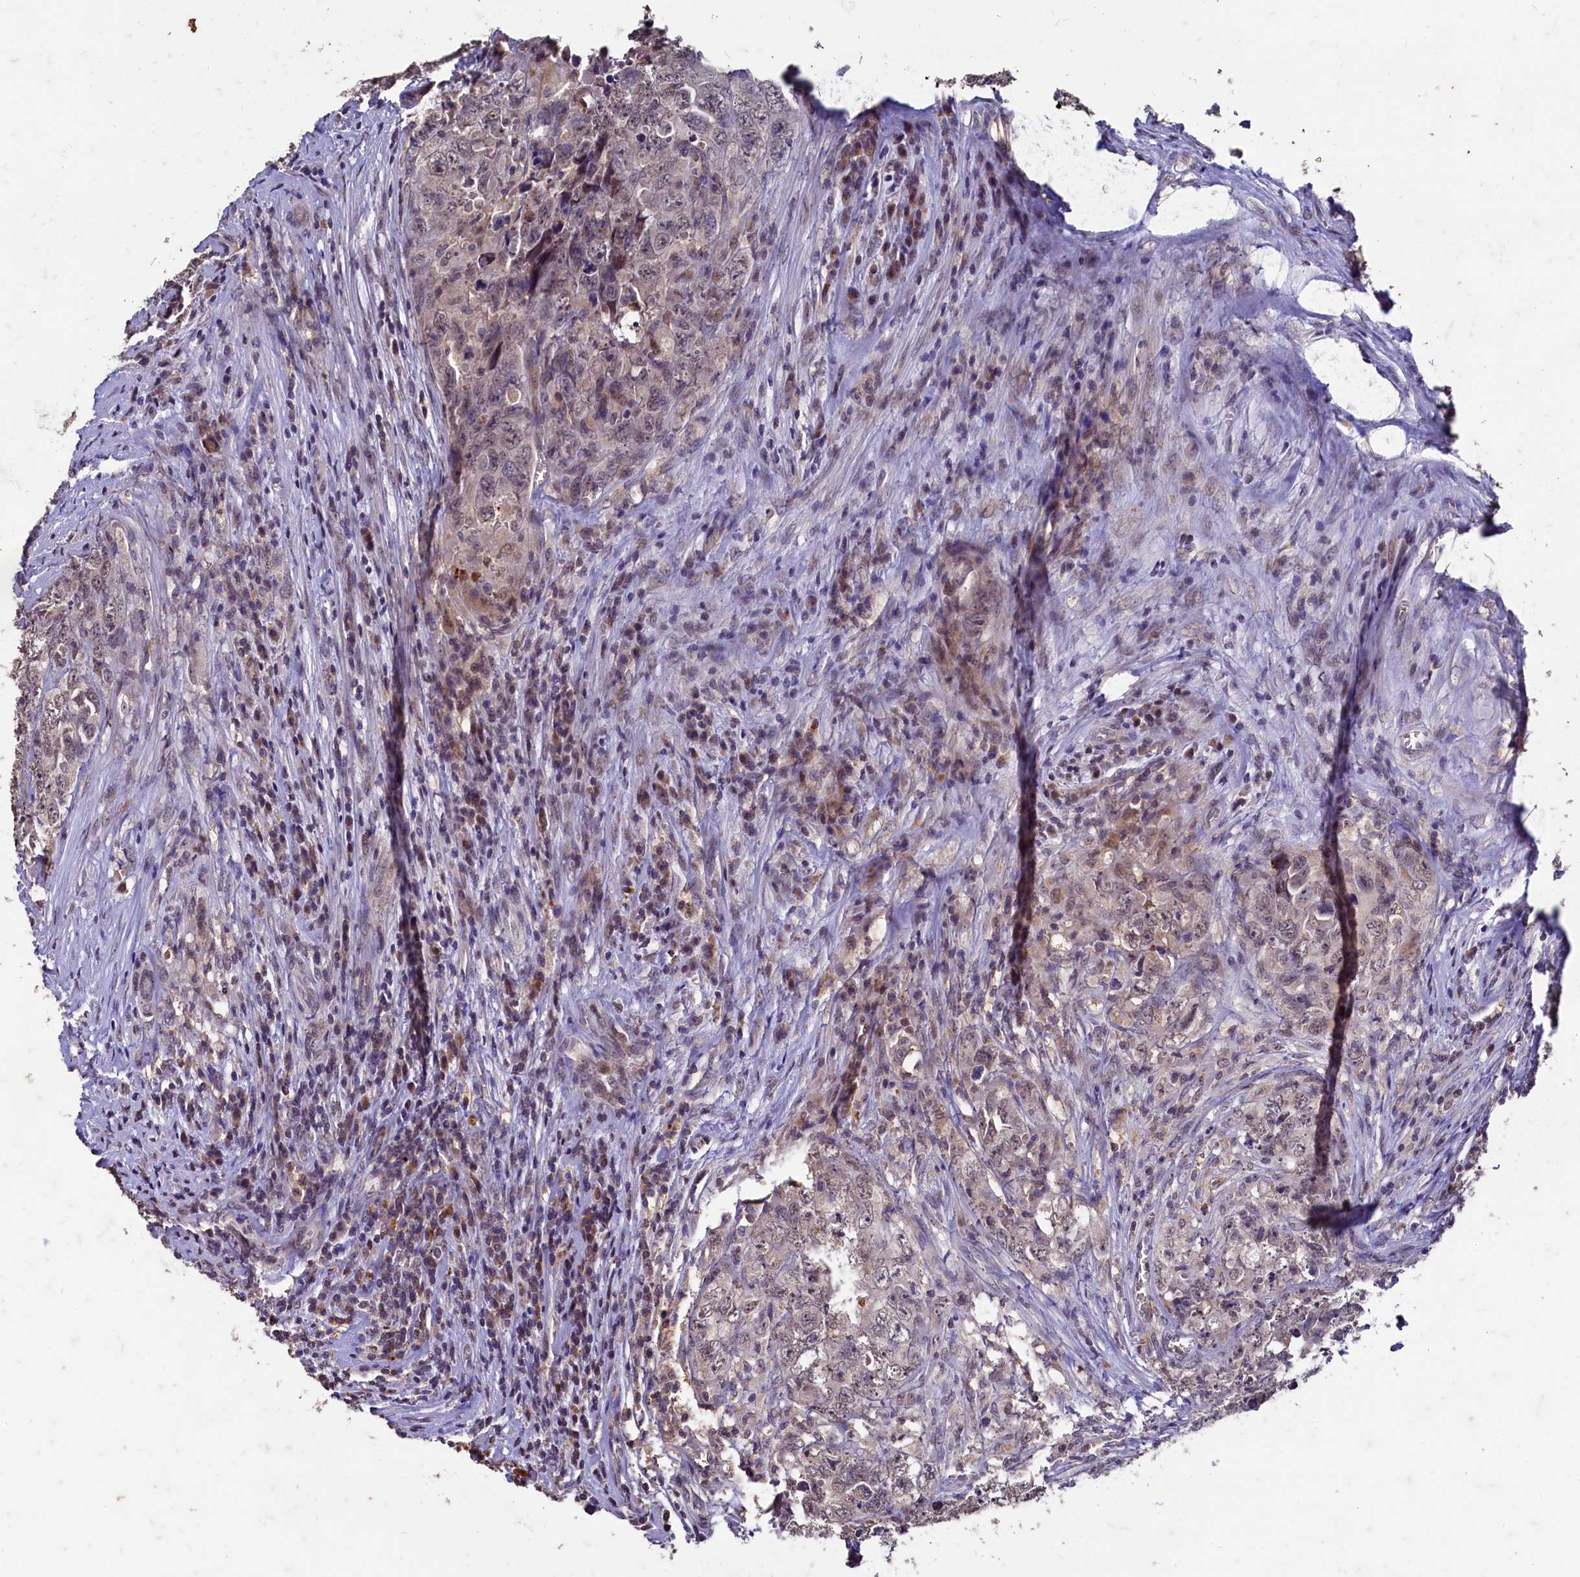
{"staining": {"intensity": "weak", "quantity": "25%-75%", "location": "nuclear"}, "tissue": "testis cancer", "cell_type": "Tumor cells", "image_type": "cancer", "snomed": [{"axis": "morphology", "description": "Seminoma, NOS"}, {"axis": "morphology", "description": "Carcinoma, Embryonal, NOS"}, {"axis": "topography", "description": "Testis"}], "caption": "An IHC histopathology image of neoplastic tissue is shown. Protein staining in brown shows weak nuclear positivity in testis cancer (seminoma) within tumor cells.", "gene": "CSTPP1", "patient": {"sex": "male", "age": 43}}